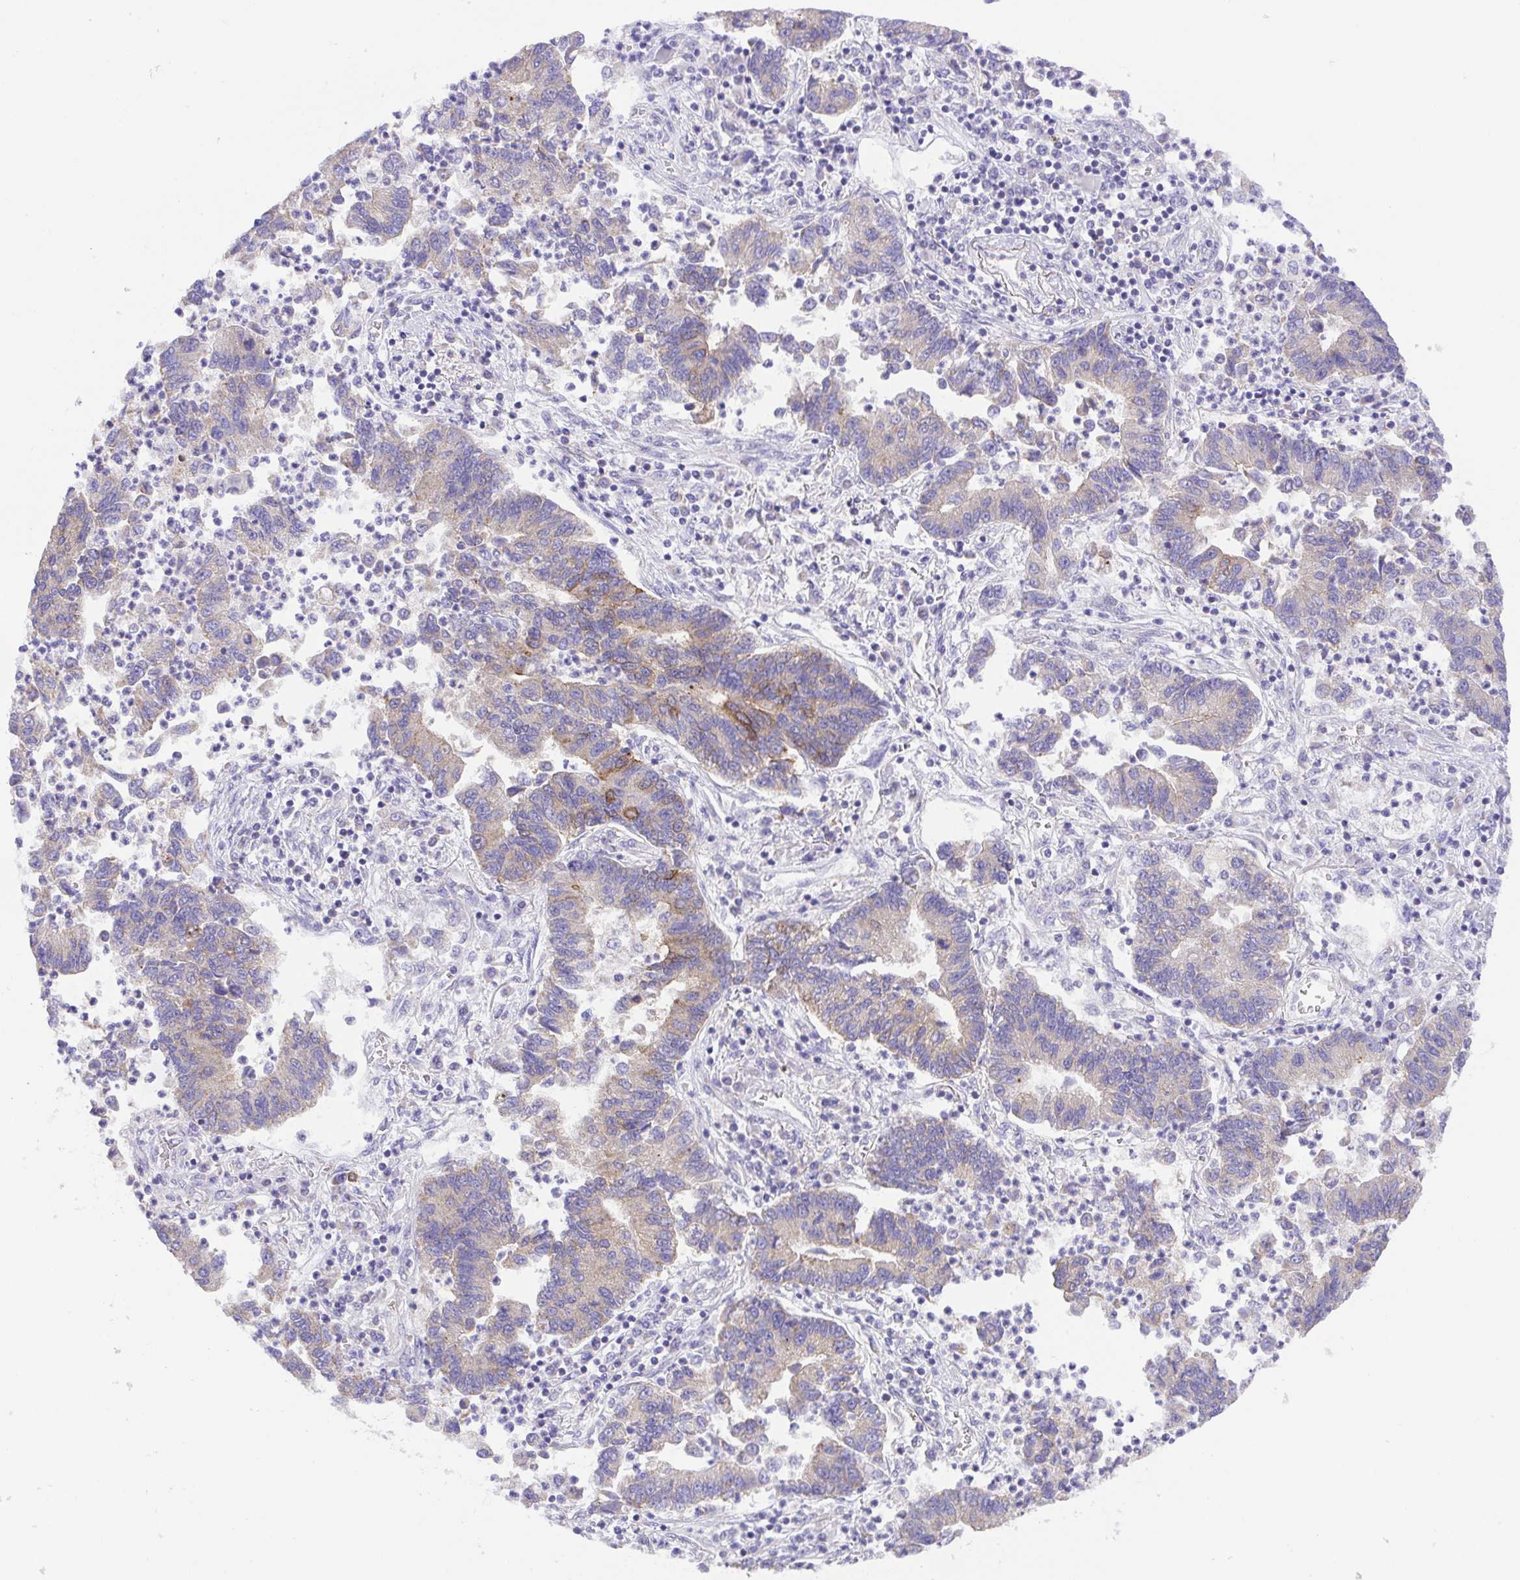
{"staining": {"intensity": "negative", "quantity": "none", "location": "none"}, "tissue": "lung cancer", "cell_type": "Tumor cells", "image_type": "cancer", "snomed": [{"axis": "morphology", "description": "Adenocarcinoma, NOS"}, {"axis": "topography", "description": "Lung"}], "caption": "An immunohistochemistry (IHC) photomicrograph of lung cancer (adenocarcinoma) is shown. There is no staining in tumor cells of lung cancer (adenocarcinoma).", "gene": "SLC13A1", "patient": {"sex": "female", "age": 57}}